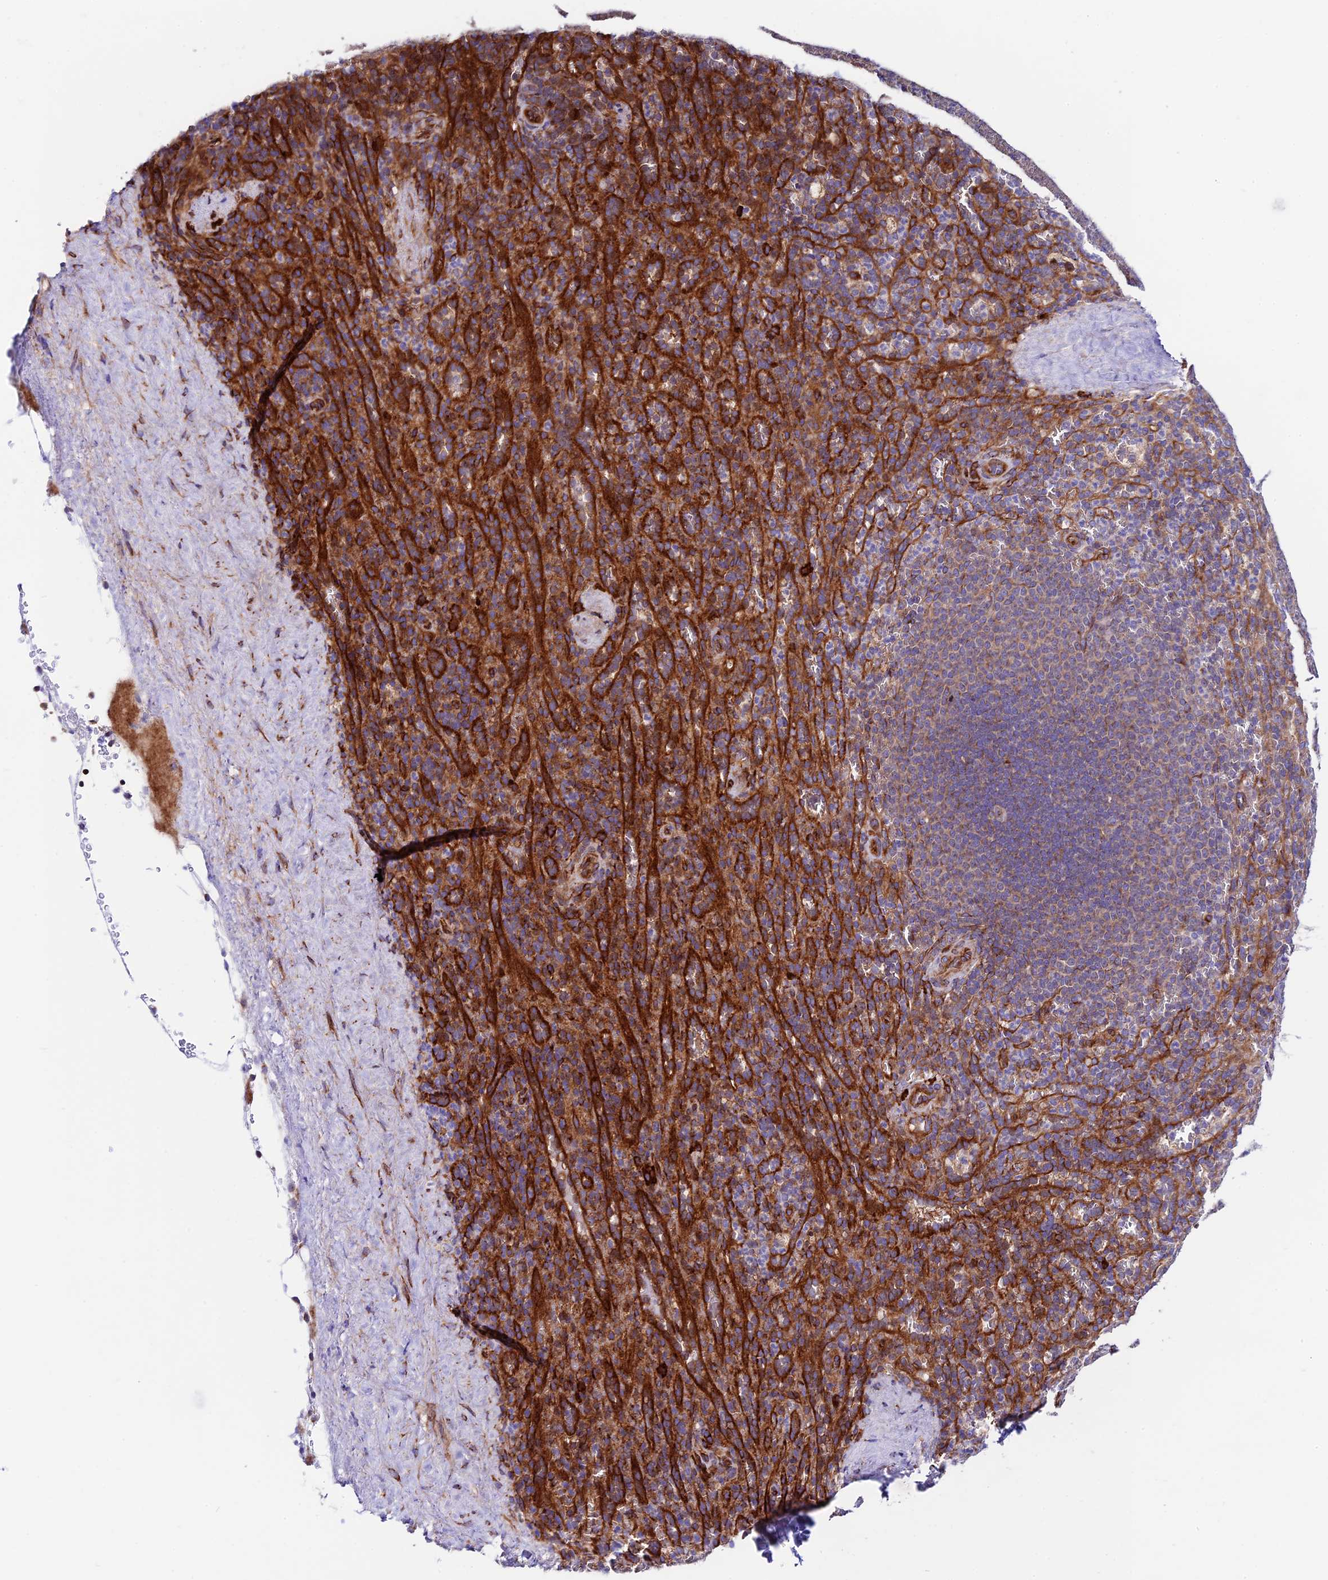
{"staining": {"intensity": "weak", "quantity": "<25%", "location": "cytoplasmic/membranous"}, "tissue": "spleen", "cell_type": "Cells in red pulp", "image_type": "normal", "snomed": [{"axis": "morphology", "description": "Normal tissue, NOS"}, {"axis": "topography", "description": "Spleen"}], "caption": "This is a histopathology image of immunohistochemistry (IHC) staining of benign spleen, which shows no expression in cells in red pulp.", "gene": "VPS13C", "patient": {"sex": "female", "age": 21}}